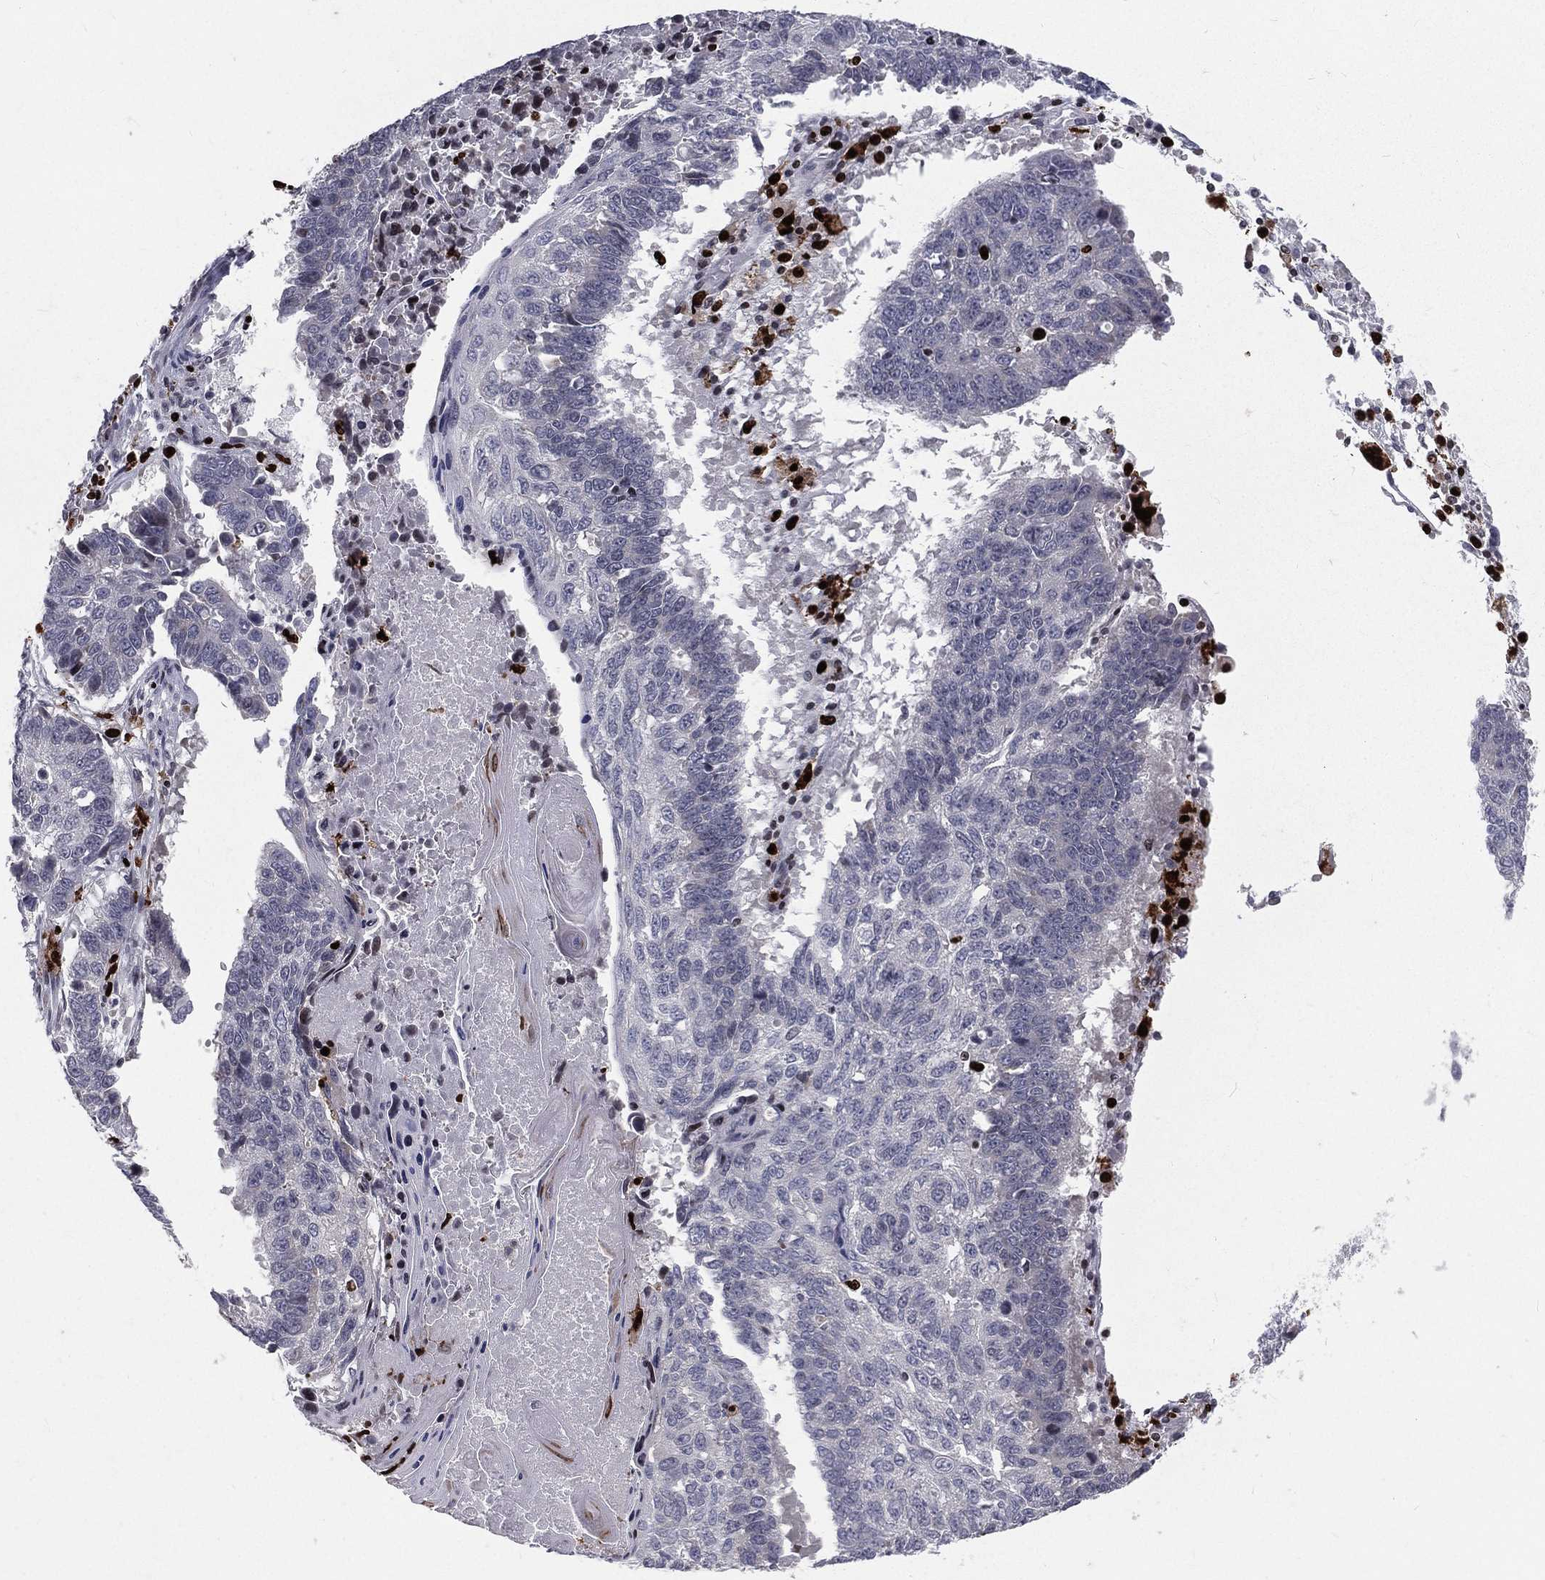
{"staining": {"intensity": "negative", "quantity": "none", "location": "none"}, "tissue": "lung cancer", "cell_type": "Tumor cells", "image_type": "cancer", "snomed": [{"axis": "morphology", "description": "Squamous cell carcinoma, NOS"}, {"axis": "topography", "description": "Lung"}], "caption": "Tumor cells show no significant protein positivity in lung cancer (squamous cell carcinoma).", "gene": "MNDA", "patient": {"sex": "male", "age": 73}}